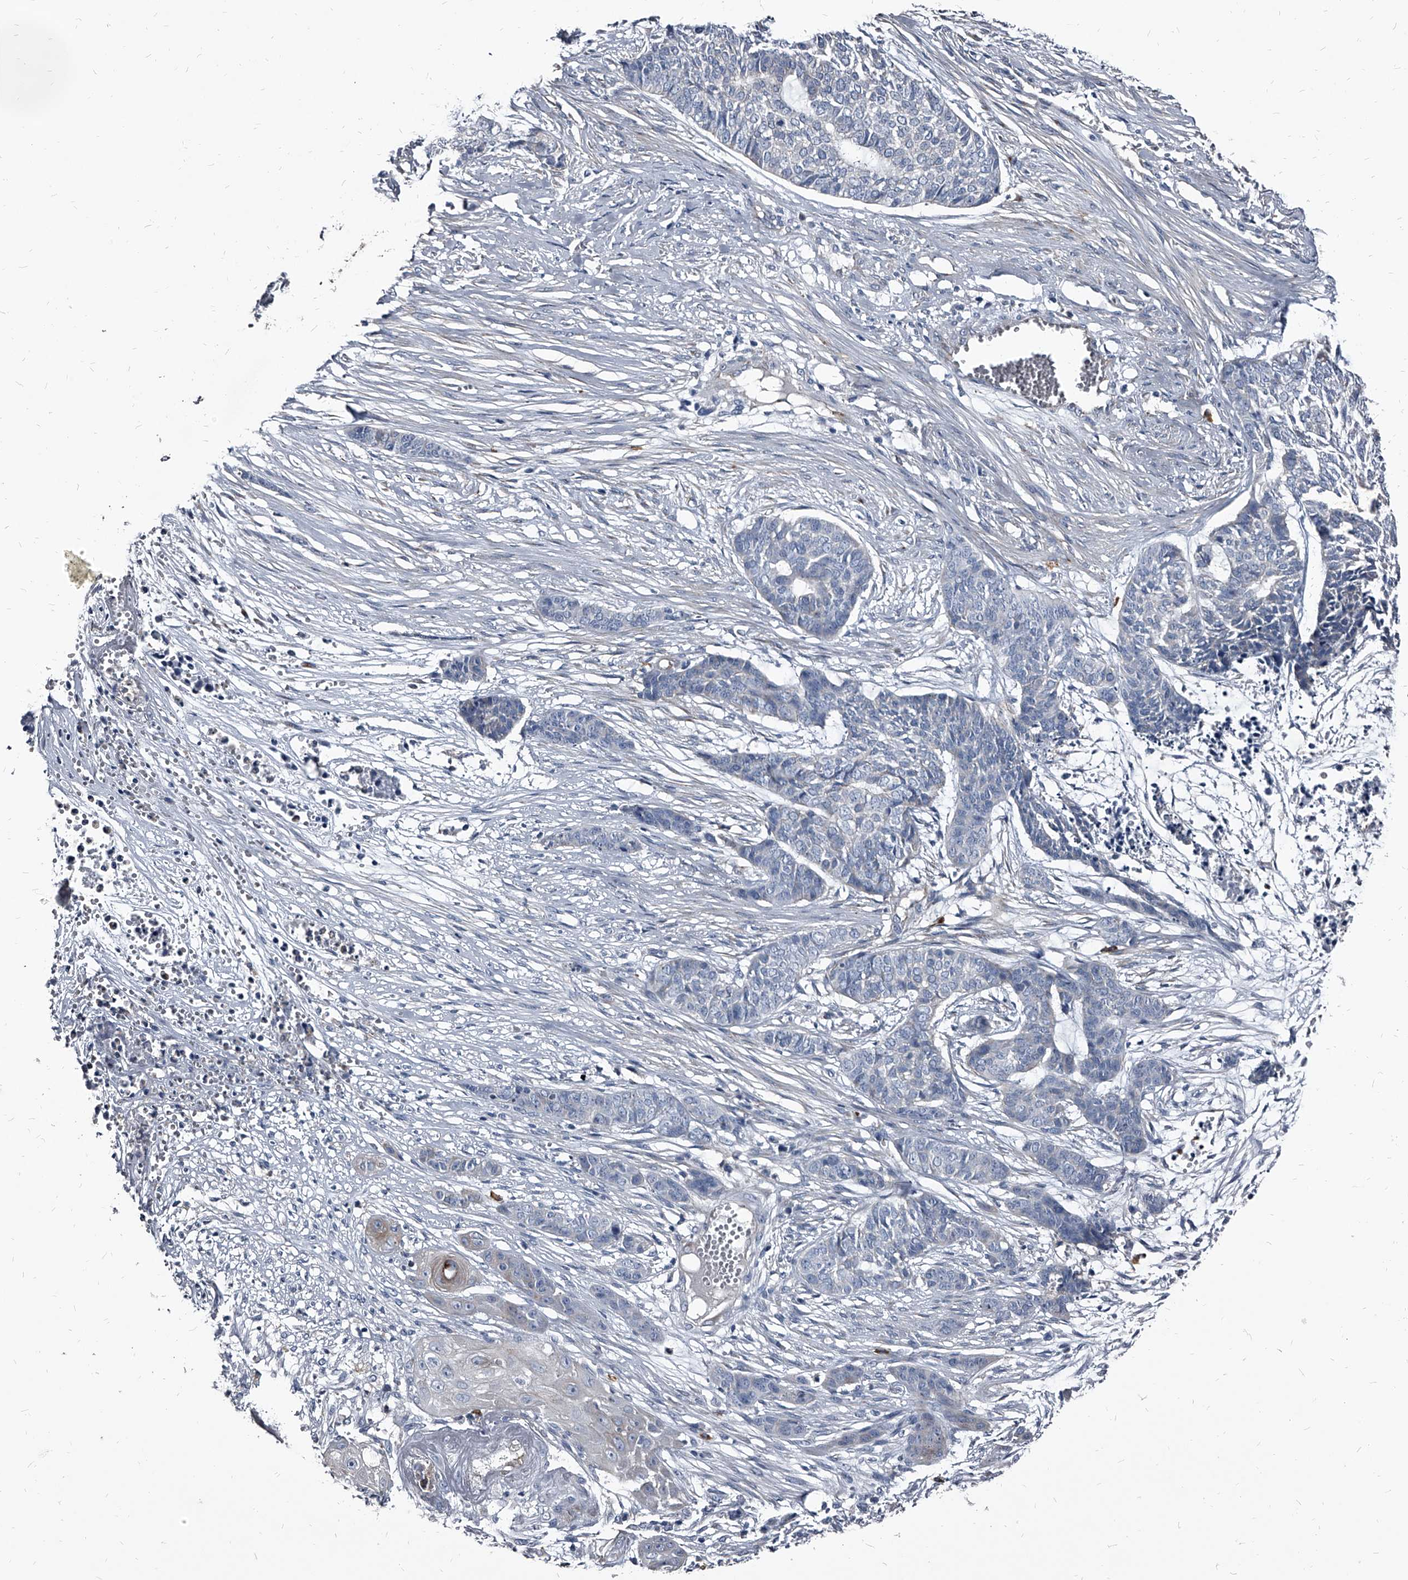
{"staining": {"intensity": "negative", "quantity": "none", "location": "none"}, "tissue": "skin cancer", "cell_type": "Tumor cells", "image_type": "cancer", "snomed": [{"axis": "morphology", "description": "Basal cell carcinoma"}, {"axis": "topography", "description": "Skin"}], "caption": "This photomicrograph is of basal cell carcinoma (skin) stained with immunohistochemistry to label a protein in brown with the nuclei are counter-stained blue. There is no expression in tumor cells.", "gene": "PGLYRP3", "patient": {"sex": "female", "age": 64}}